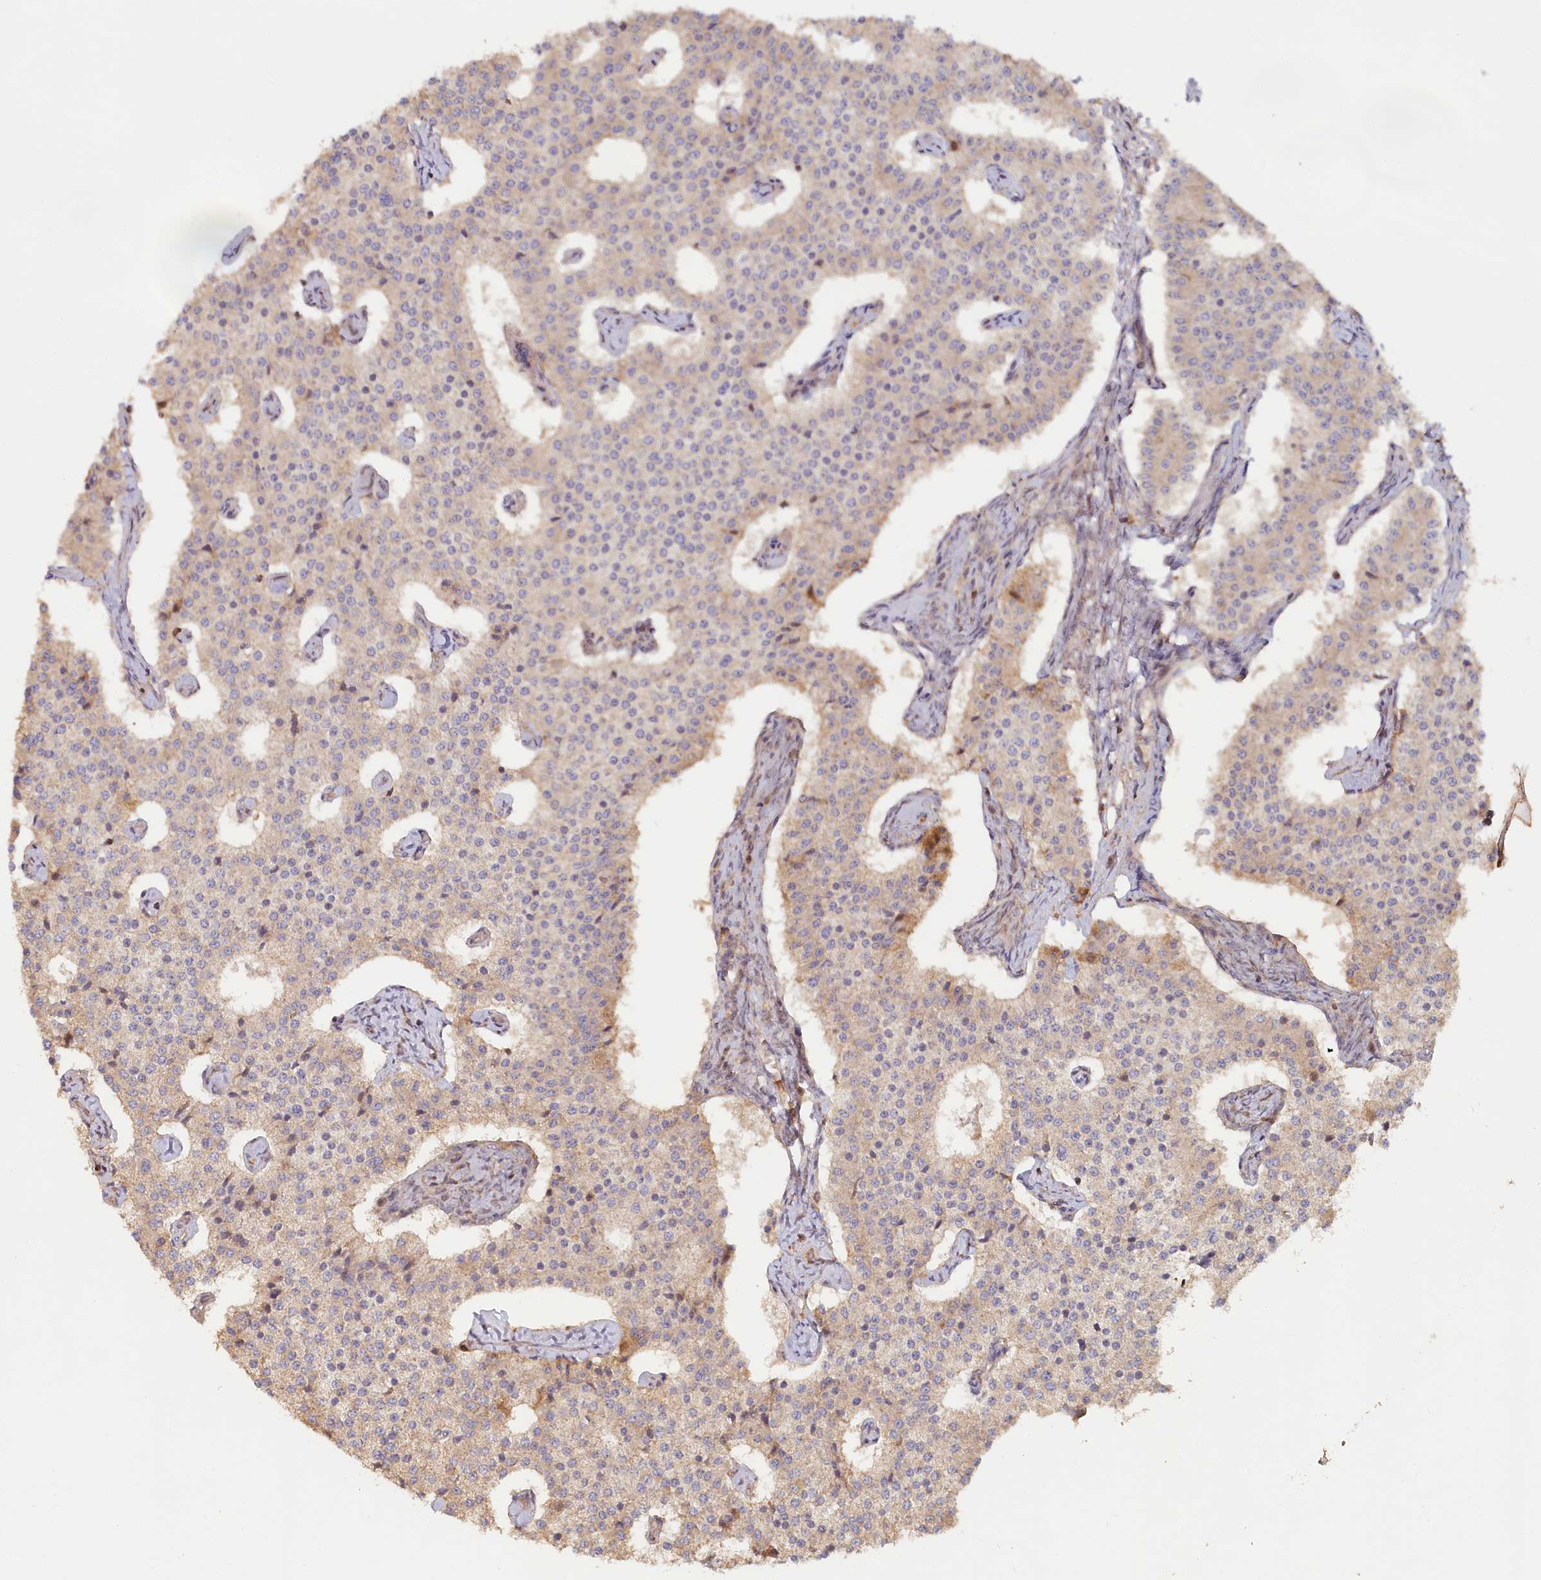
{"staining": {"intensity": "weak", "quantity": "<25%", "location": "cytoplasmic/membranous"}, "tissue": "carcinoid", "cell_type": "Tumor cells", "image_type": "cancer", "snomed": [{"axis": "morphology", "description": "Carcinoid, malignant, NOS"}, {"axis": "topography", "description": "Colon"}], "caption": "The immunohistochemistry photomicrograph has no significant staining in tumor cells of malignant carcinoid tissue.", "gene": "HAL", "patient": {"sex": "female", "age": 52}}